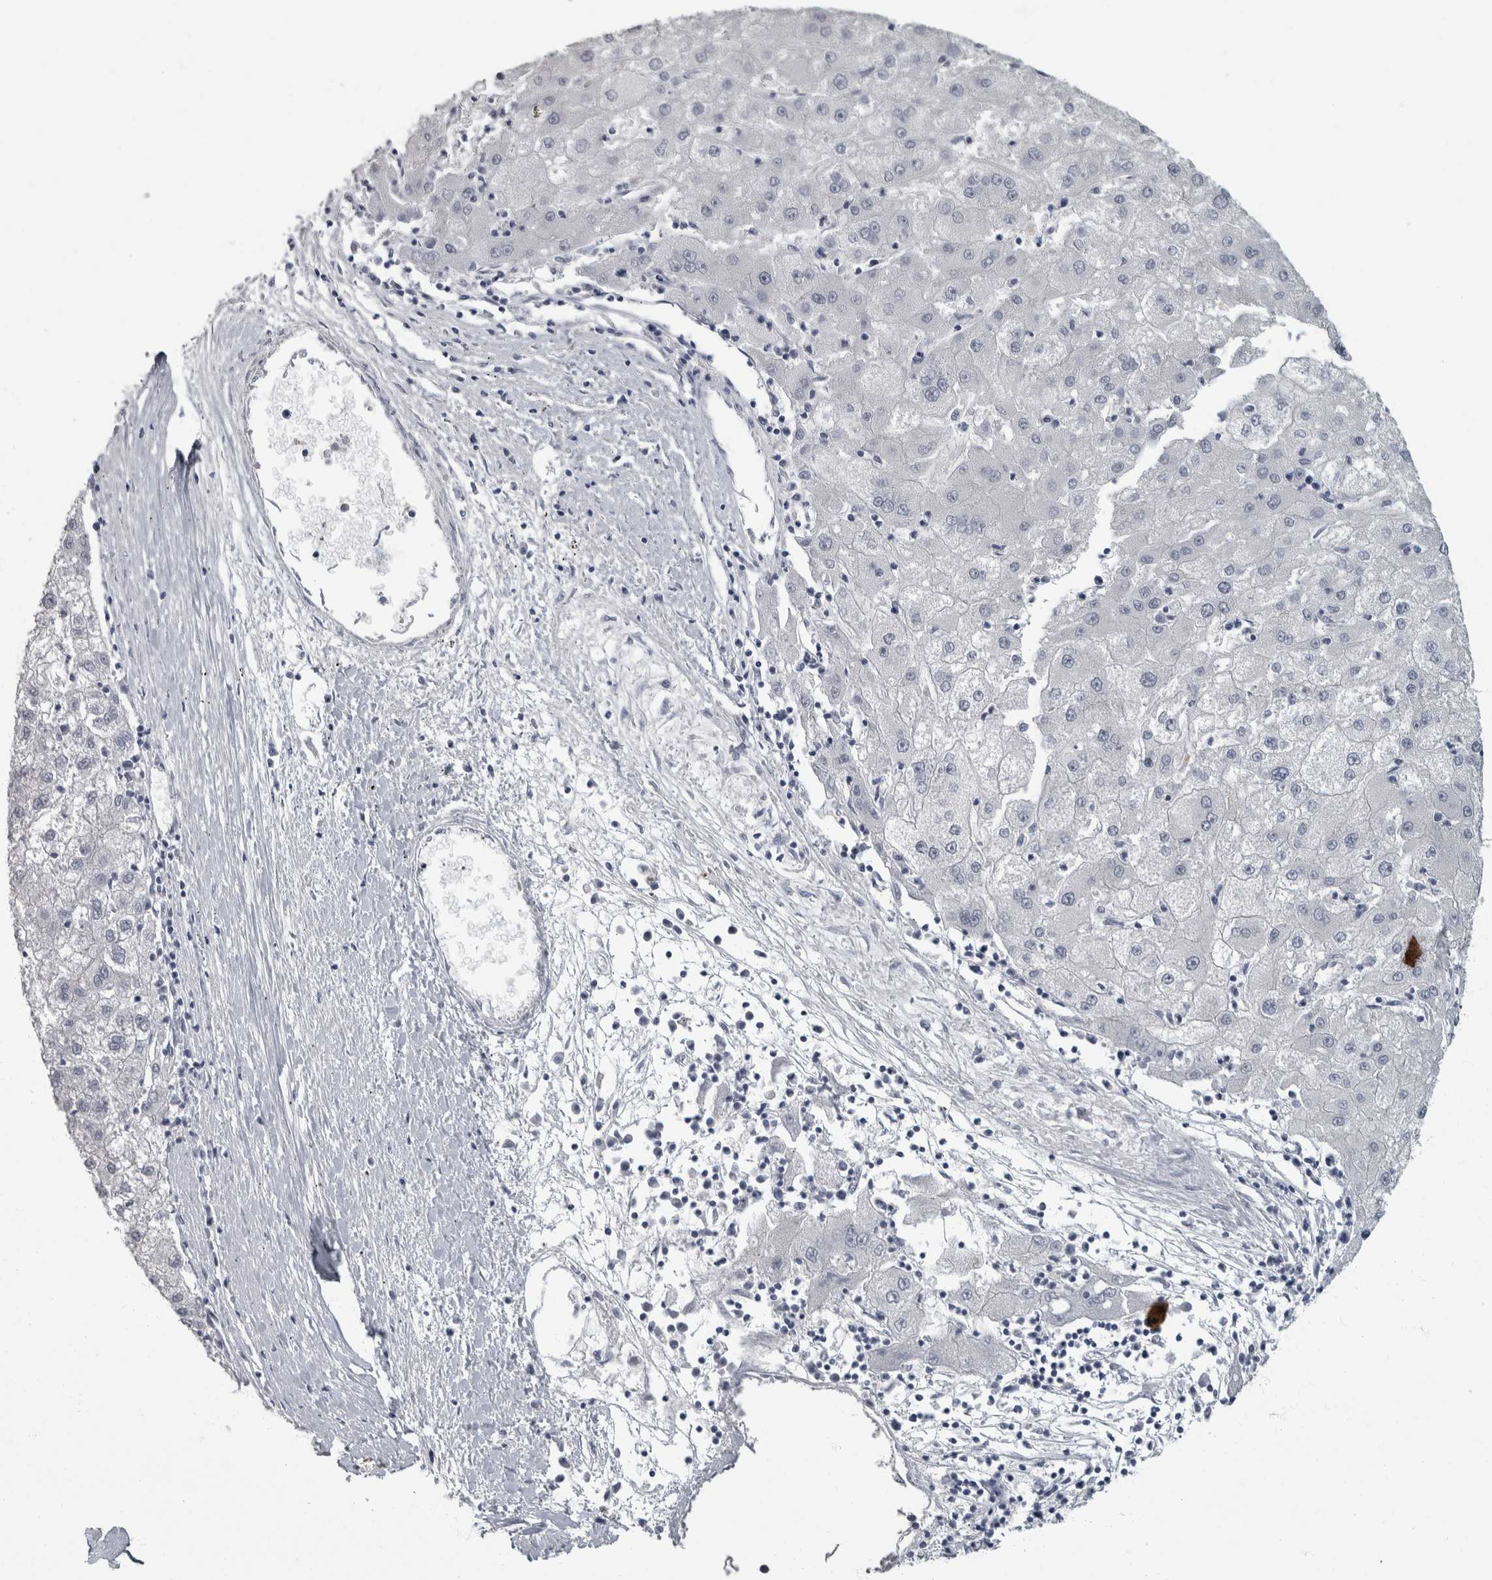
{"staining": {"intensity": "negative", "quantity": "none", "location": "none"}, "tissue": "liver cancer", "cell_type": "Tumor cells", "image_type": "cancer", "snomed": [{"axis": "morphology", "description": "Carcinoma, Hepatocellular, NOS"}, {"axis": "topography", "description": "Liver"}], "caption": "DAB immunohistochemical staining of human hepatocellular carcinoma (liver) reveals no significant expression in tumor cells.", "gene": "DSG2", "patient": {"sex": "male", "age": 72}}